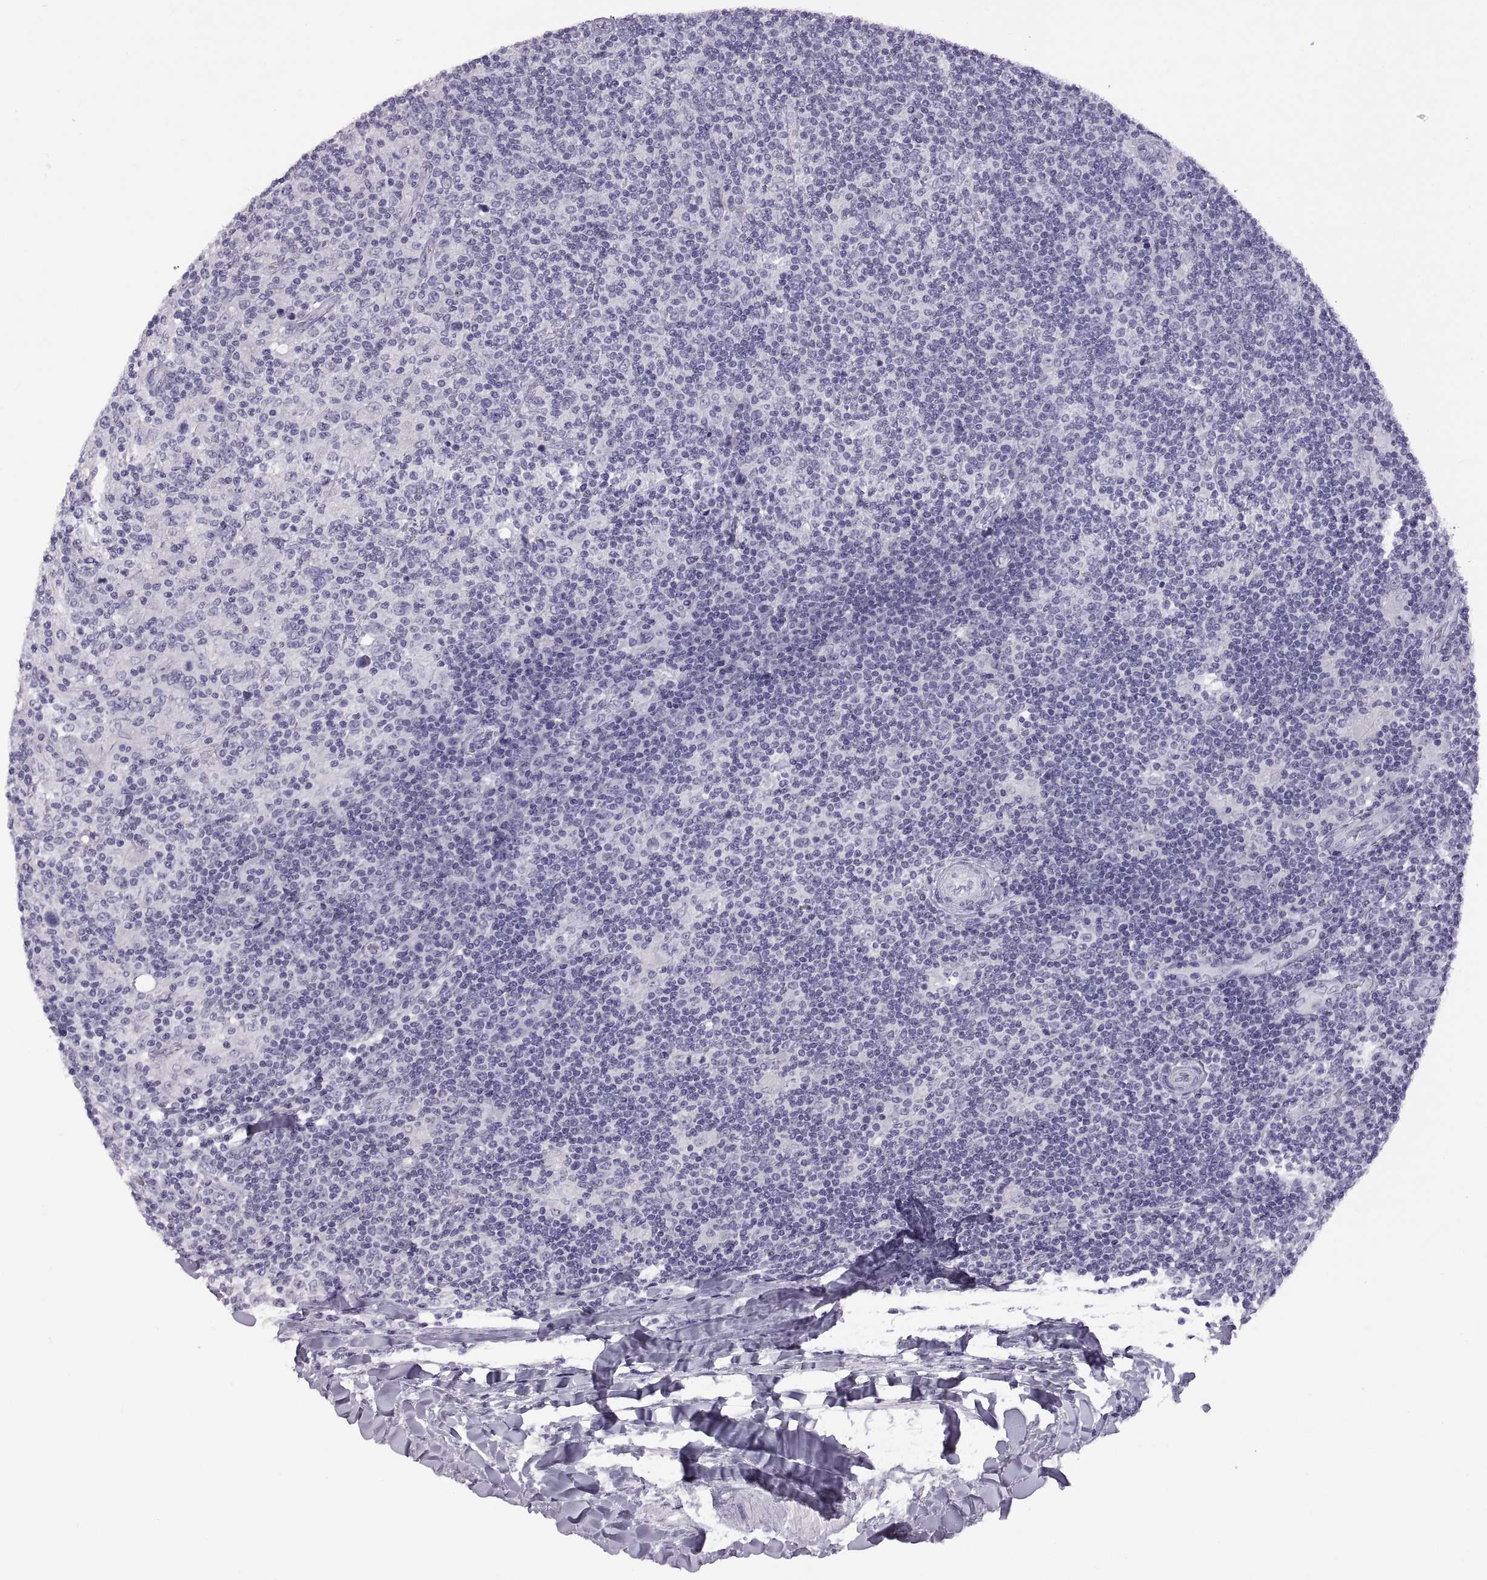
{"staining": {"intensity": "negative", "quantity": "none", "location": "none"}, "tissue": "lymphoma", "cell_type": "Tumor cells", "image_type": "cancer", "snomed": [{"axis": "morphology", "description": "Hodgkin's disease, NOS"}, {"axis": "topography", "description": "Lymph node"}], "caption": "IHC micrograph of neoplastic tissue: lymphoma stained with DAB (3,3'-diaminobenzidine) displays no significant protein positivity in tumor cells.", "gene": "RDM1", "patient": {"sex": "male", "age": 40}}